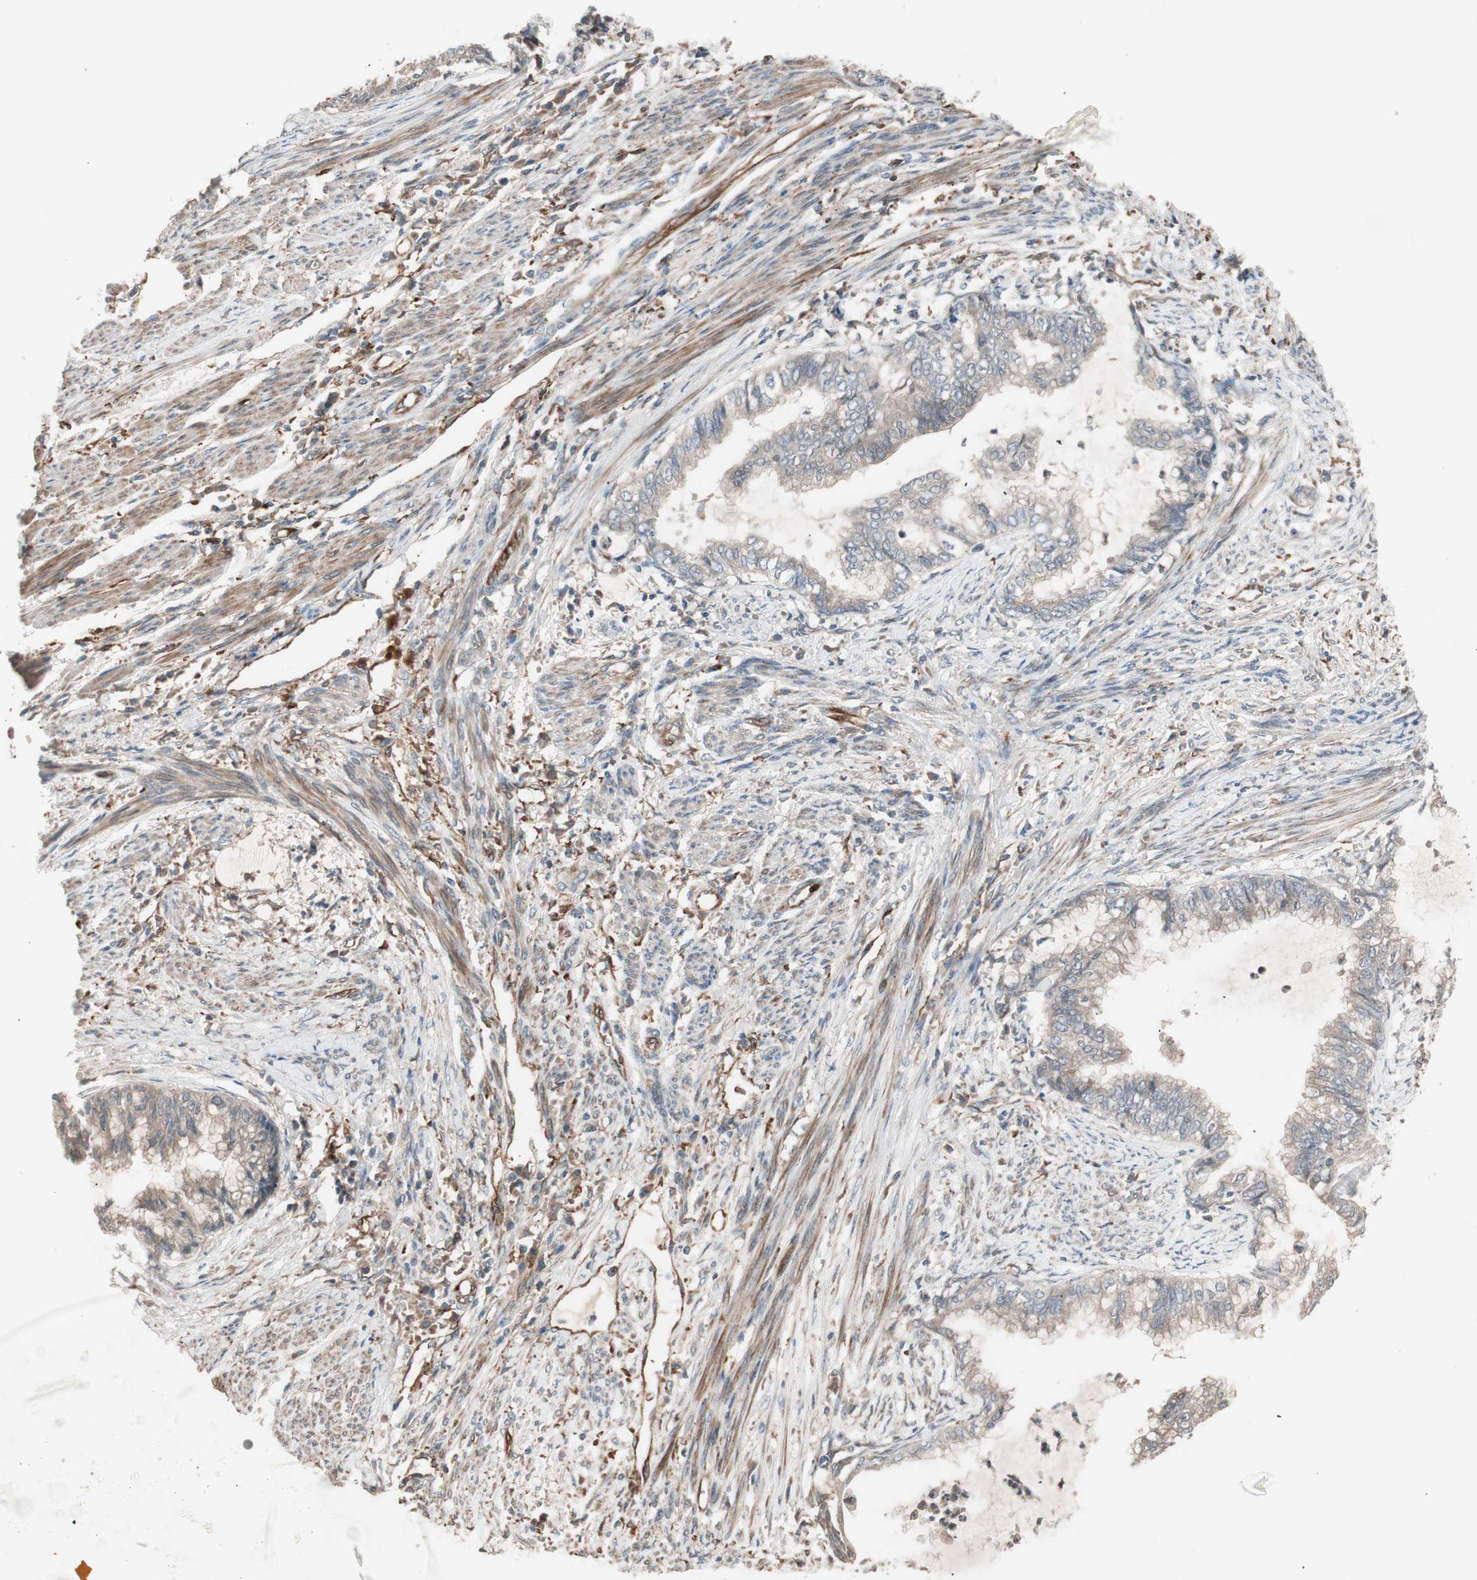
{"staining": {"intensity": "moderate", "quantity": ">75%", "location": "cytoplasmic/membranous"}, "tissue": "endometrial cancer", "cell_type": "Tumor cells", "image_type": "cancer", "snomed": [{"axis": "morphology", "description": "Adenocarcinoma, NOS"}, {"axis": "topography", "description": "Endometrium"}], "caption": "Human endometrial cancer (adenocarcinoma) stained for a protein (brown) reveals moderate cytoplasmic/membranous positive expression in about >75% of tumor cells.", "gene": "STAB1", "patient": {"sex": "female", "age": 79}}